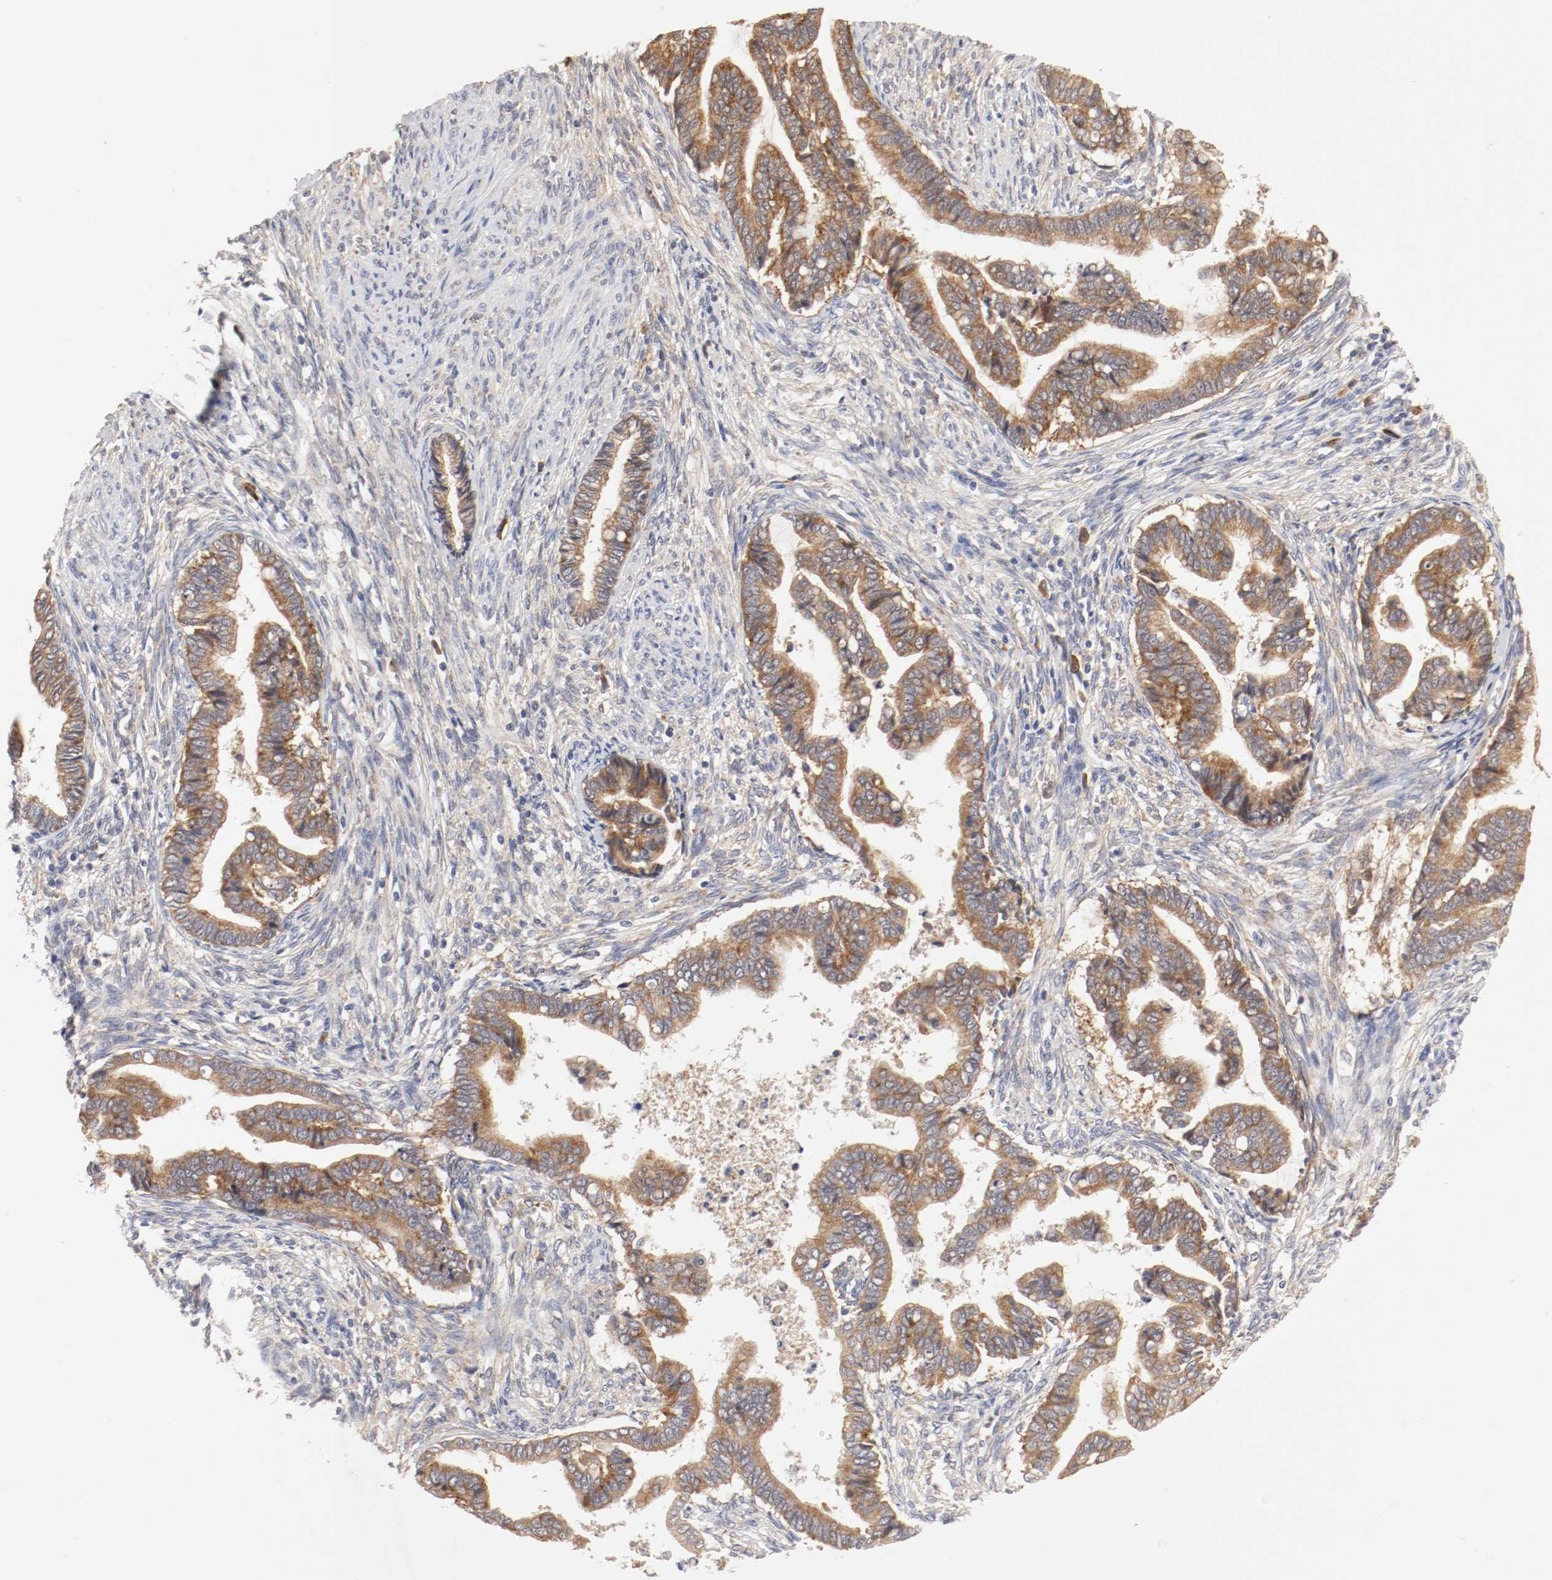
{"staining": {"intensity": "moderate", "quantity": ">75%", "location": "cytoplasmic/membranous"}, "tissue": "cervical cancer", "cell_type": "Tumor cells", "image_type": "cancer", "snomed": [{"axis": "morphology", "description": "Adenocarcinoma, NOS"}, {"axis": "topography", "description": "Cervix"}], "caption": "Moderate cytoplasmic/membranous expression for a protein is identified in about >75% of tumor cells of cervical adenocarcinoma using immunohistochemistry (IHC).", "gene": "FKBP3", "patient": {"sex": "female", "age": 44}}